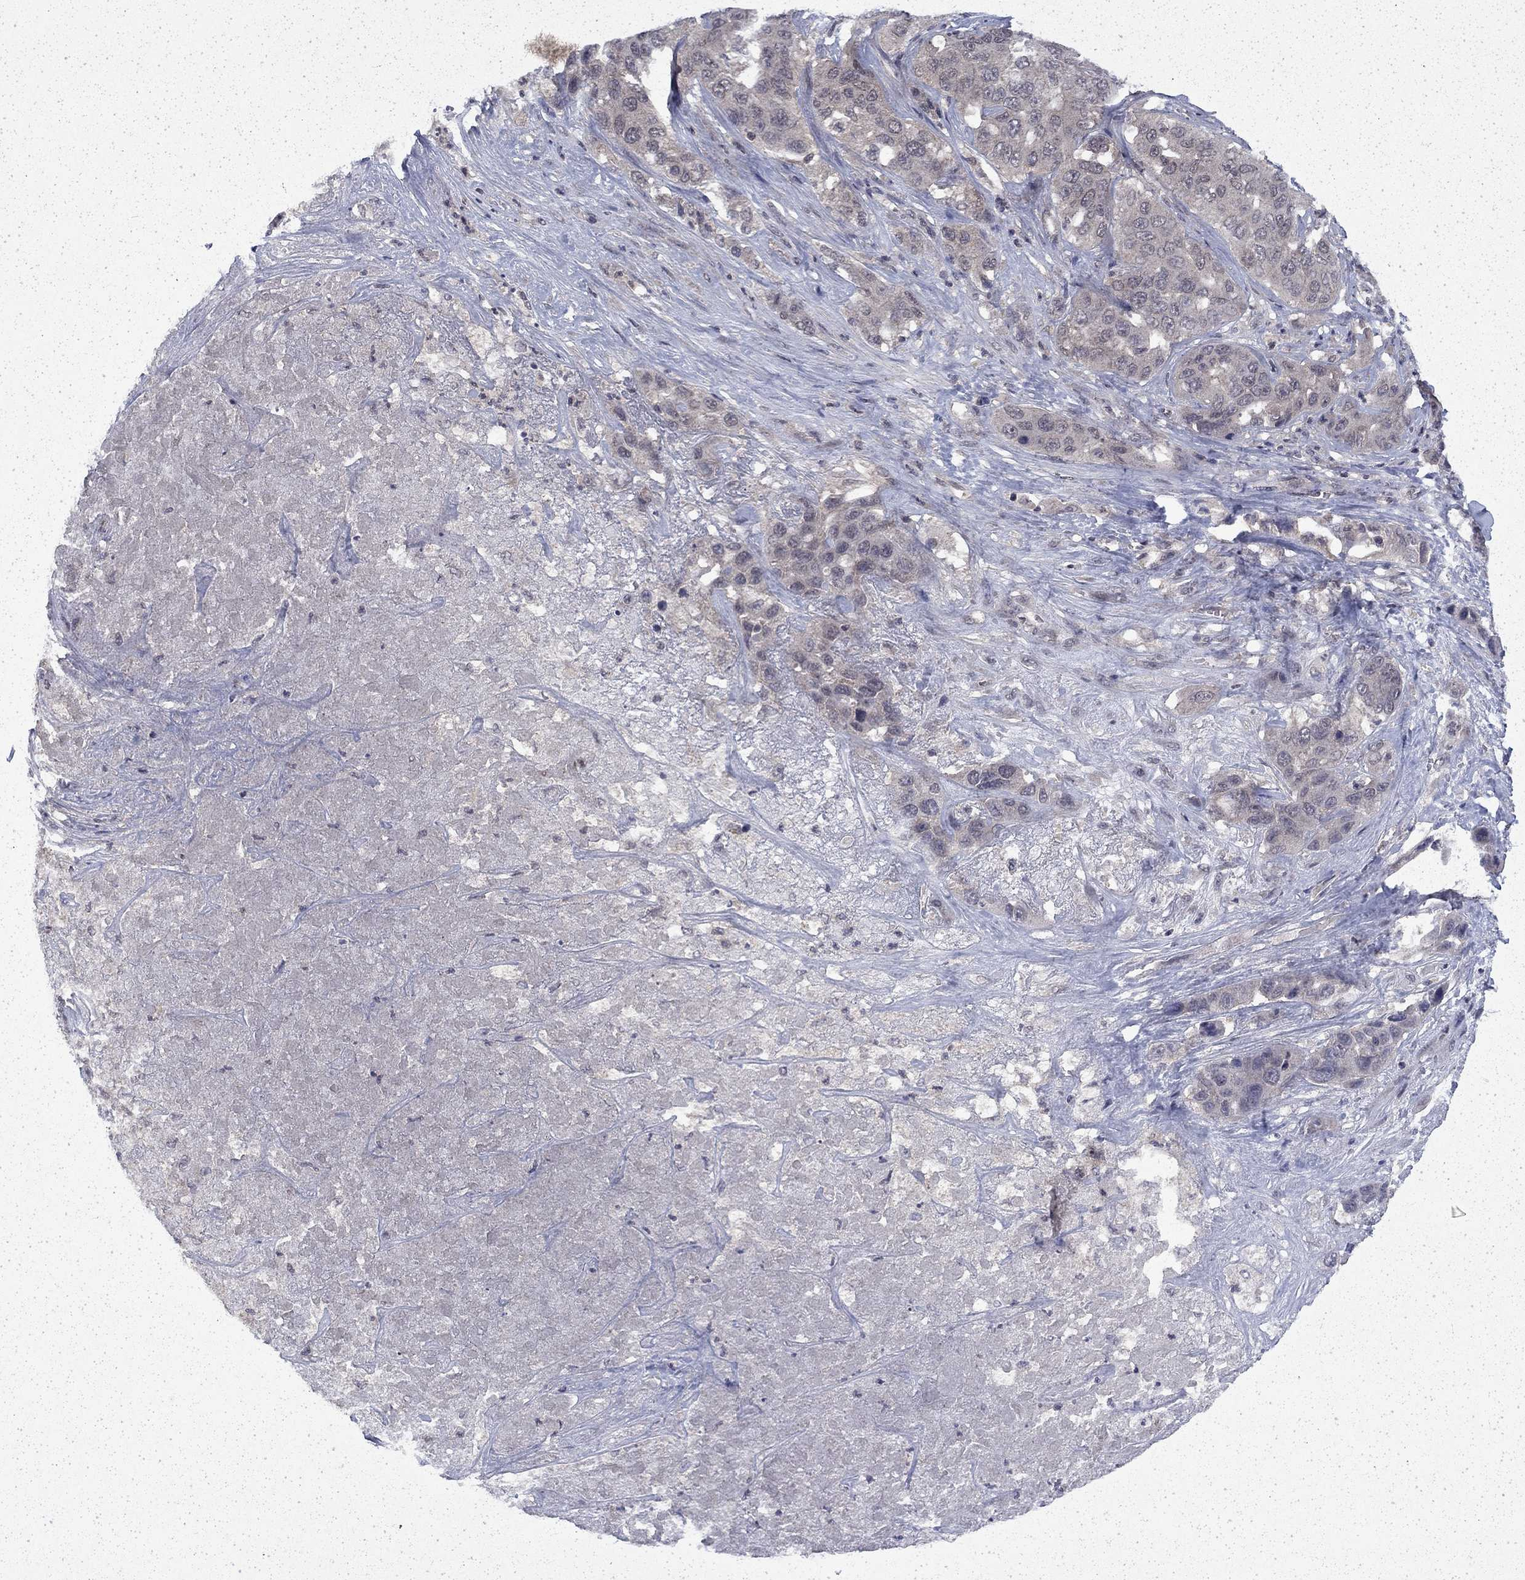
{"staining": {"intensity": "negative", "quantity": "none", "location": "none"}, "tissue": "liver cancer", "cell_type": "Tumor cells", "image_type": "cancer", "snomed": [{"axis": "morphology", "description": "Cholangiocarcinoma"}, {"axis": "topography", "description": "Liver"}], "caption": "Tumor cells show no significant protein staining in liver cancer. (Stains: DAB immunohistochemistry with hematoxylin counter stain, Microscopy: brightfield microscopy at high magnification).", "gene": "CHAT", "patient": {"sex": "female", "age": 52}}